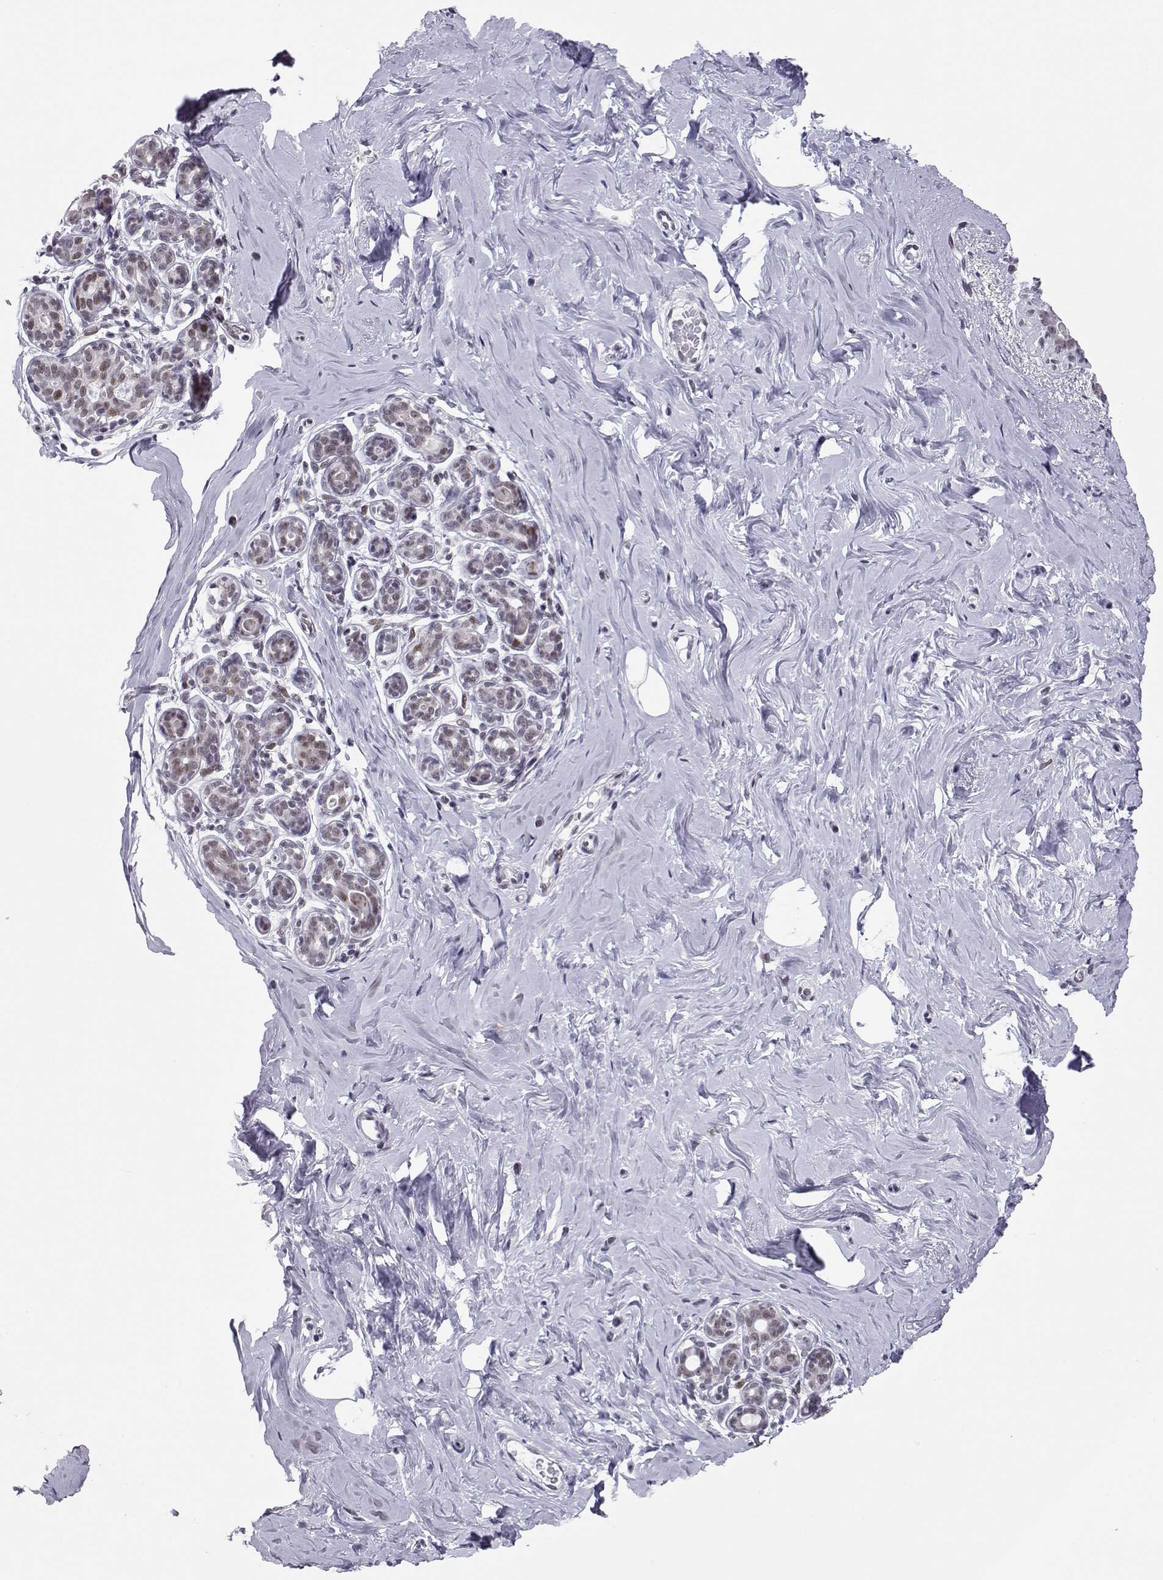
{"staining": {"intensity": "weak", "quantity": ">75%", "location": "nuclear"}, "tissue": "breast", "cell_type": "Adipocytes", "image_type": "normal", "snomed": [{"axis": "morphology", "description": "Normal tissue, NOS"}, {"axis": "topography", "description": "Skin"}, {"axis": "topography", "description": "Breast"}], "caption": "Immunohistochemical staining of benign breast reveals >75% levels of weak nuclear protein expression in approximately >75% of adipocytes.", "gene": "SIX6", "patient": {"sex": "female", "age": 43}}